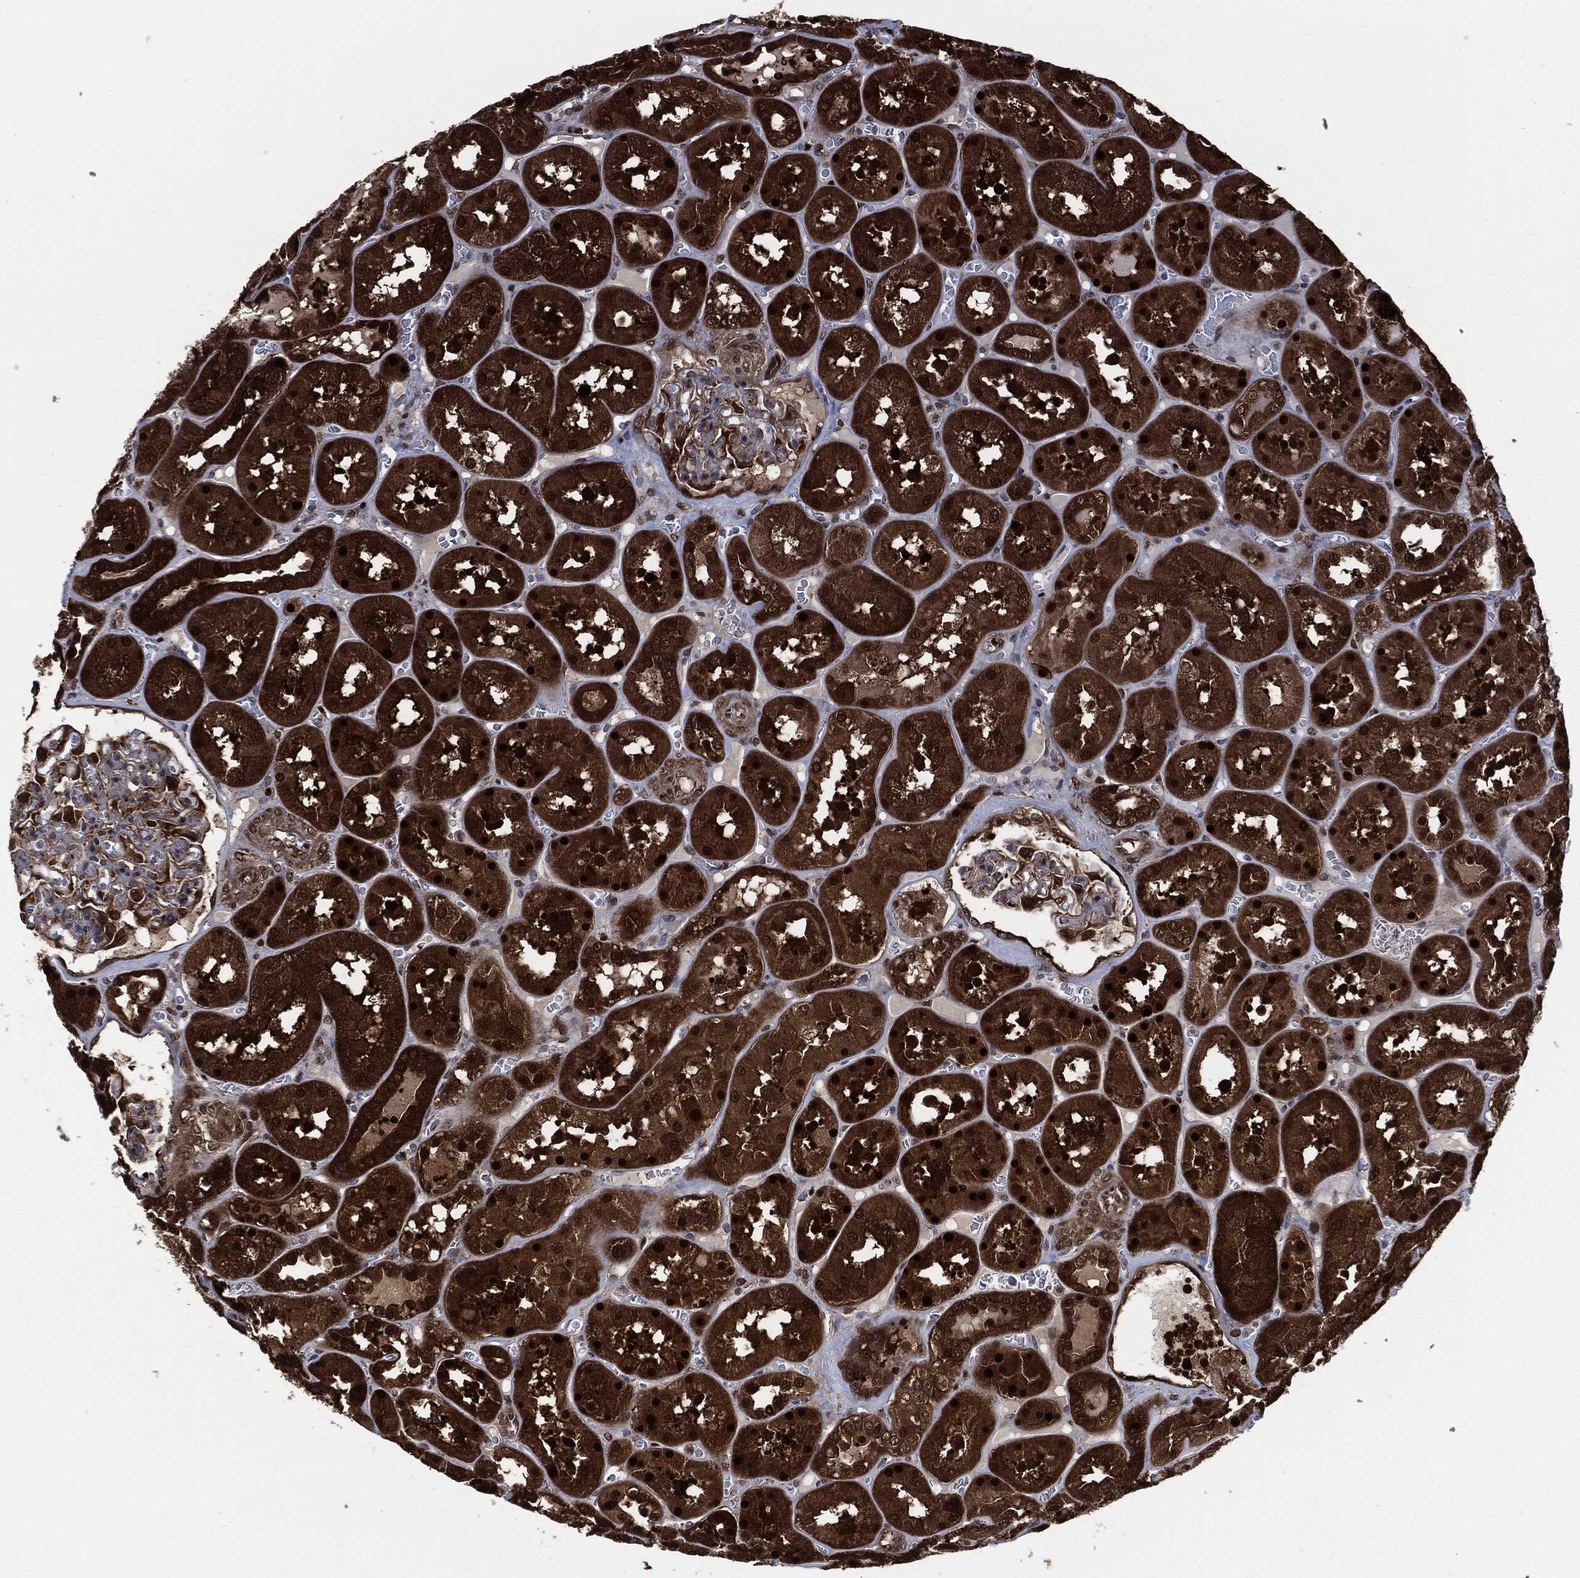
{"staining": {"intensity": "strong", "quantity": "25%-75%", "location": "nuclear"}, "tissue": "kidney", "cell_type": "Cells in glomeruli", "image_type": "normal", "snomed": [{"axis": "morphology", "description": "Normal tissue, NOS"}, {"axis": "topography", "description": "Kidney"}], "caption": "This histopathology image displays immunohistochemistry (IHC) staining of unremarkable human kidney, with high strong nuclear expression in about 25%-75% of cells in glomeruli.", "gene": "DCTN1", "patient": {"sex": "male", "age": 73}}